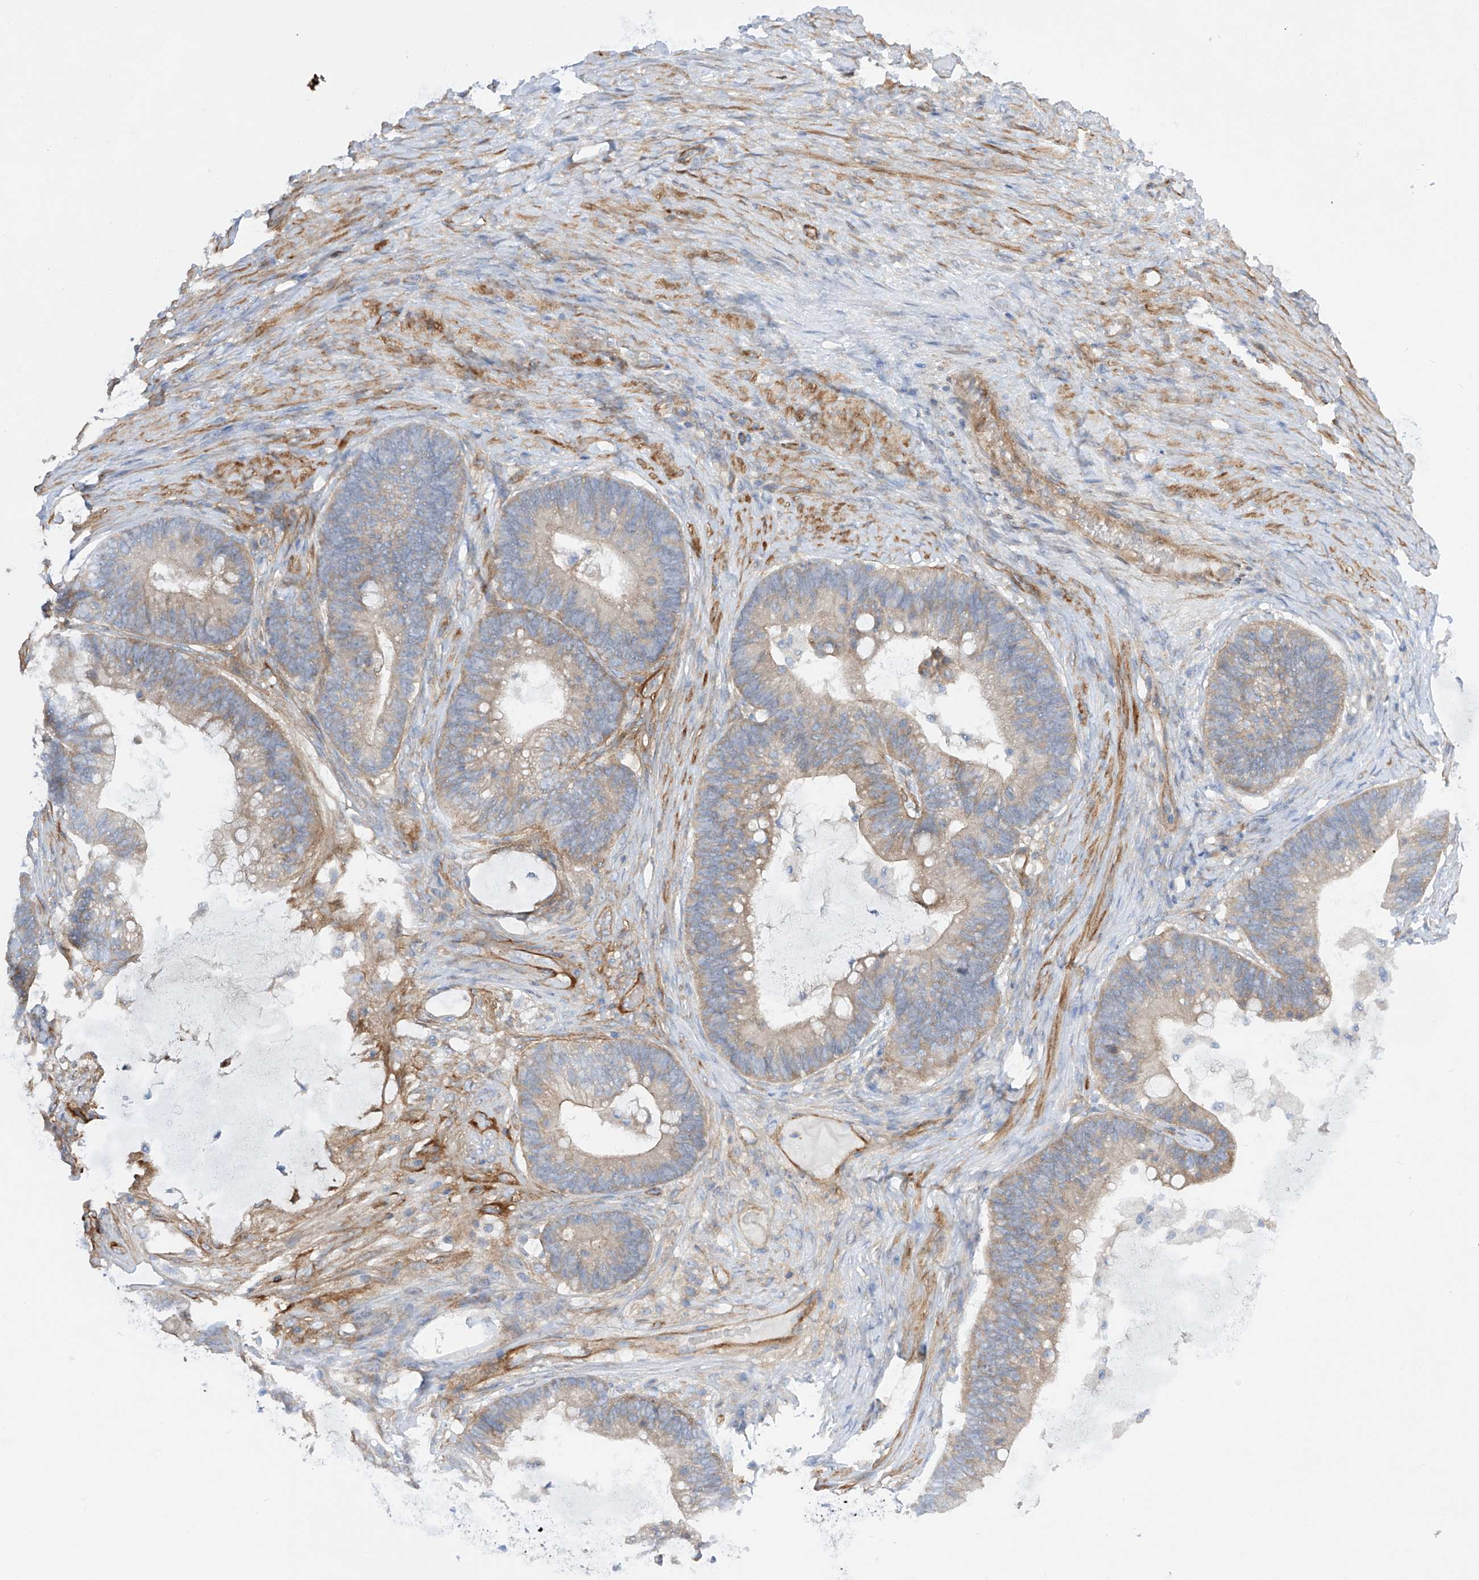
{"staining": {"intensity": "weak", "quantity": "25%-75%", "location": "cytoplasmic/membranous"}, "tissue": "ovarian cancer", "cell_type": "Tumor cells", "image_type": "cancer", "snomed": [{"axis": "morphology", "description": "Cystadenocarcinoma, mucinous, NOS"}, {"axis": "topography", "description": "Ovary"}], "caption": "Tumor cells demonstrate low levels of weak cytoplasmic/membranous staining in approximately 25%-75% of cells in human mucinous cystadenocarcinoma (ovarian). (brown staining indicates protein expression, while blue staining denotes nuclei).", "gene": "LCA5", "patient": {"sex": "female", "age": 61}}